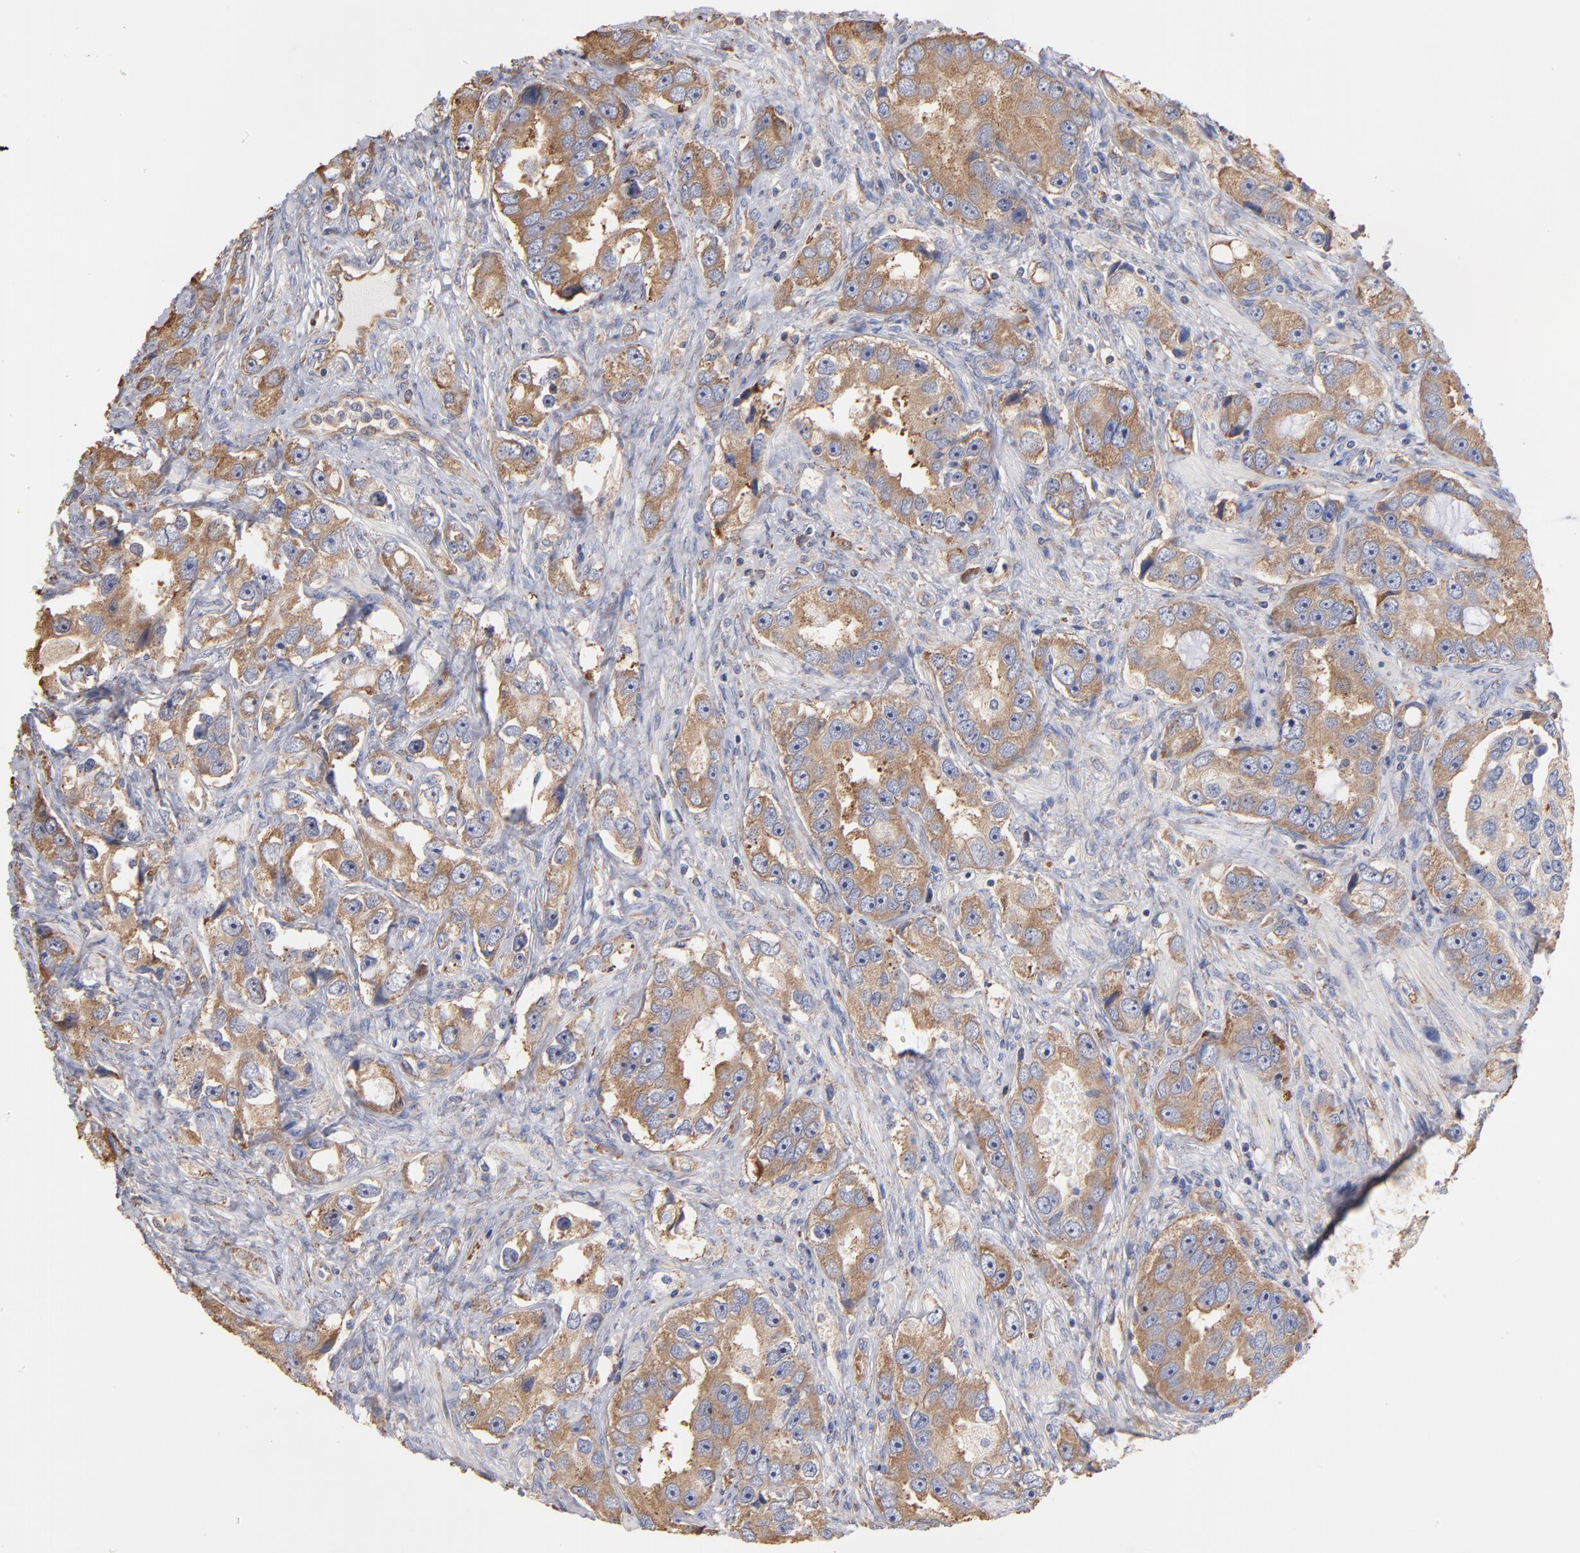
{"staining": {"intensity": "weak", "quantity": ">75%", "location": "cytoplasmic/membranous"}, "tissue": "prostate cancer", "cell_type": "Tumor cells", "image_type": "cancer", "snomed": [{"axis": "morphology", "description": "Adenocarcinoma, High grade"}, {"axis": "topography", "description": "Prostate"}], "caption": "Protein staining shows weak cytoplasmic/membranous positivity in about >75% of tumor cells in adenocarcinoma (high-grade) (prostate).", "gene": "RPL9", "patient": {"sex": "male", "age": 63}}